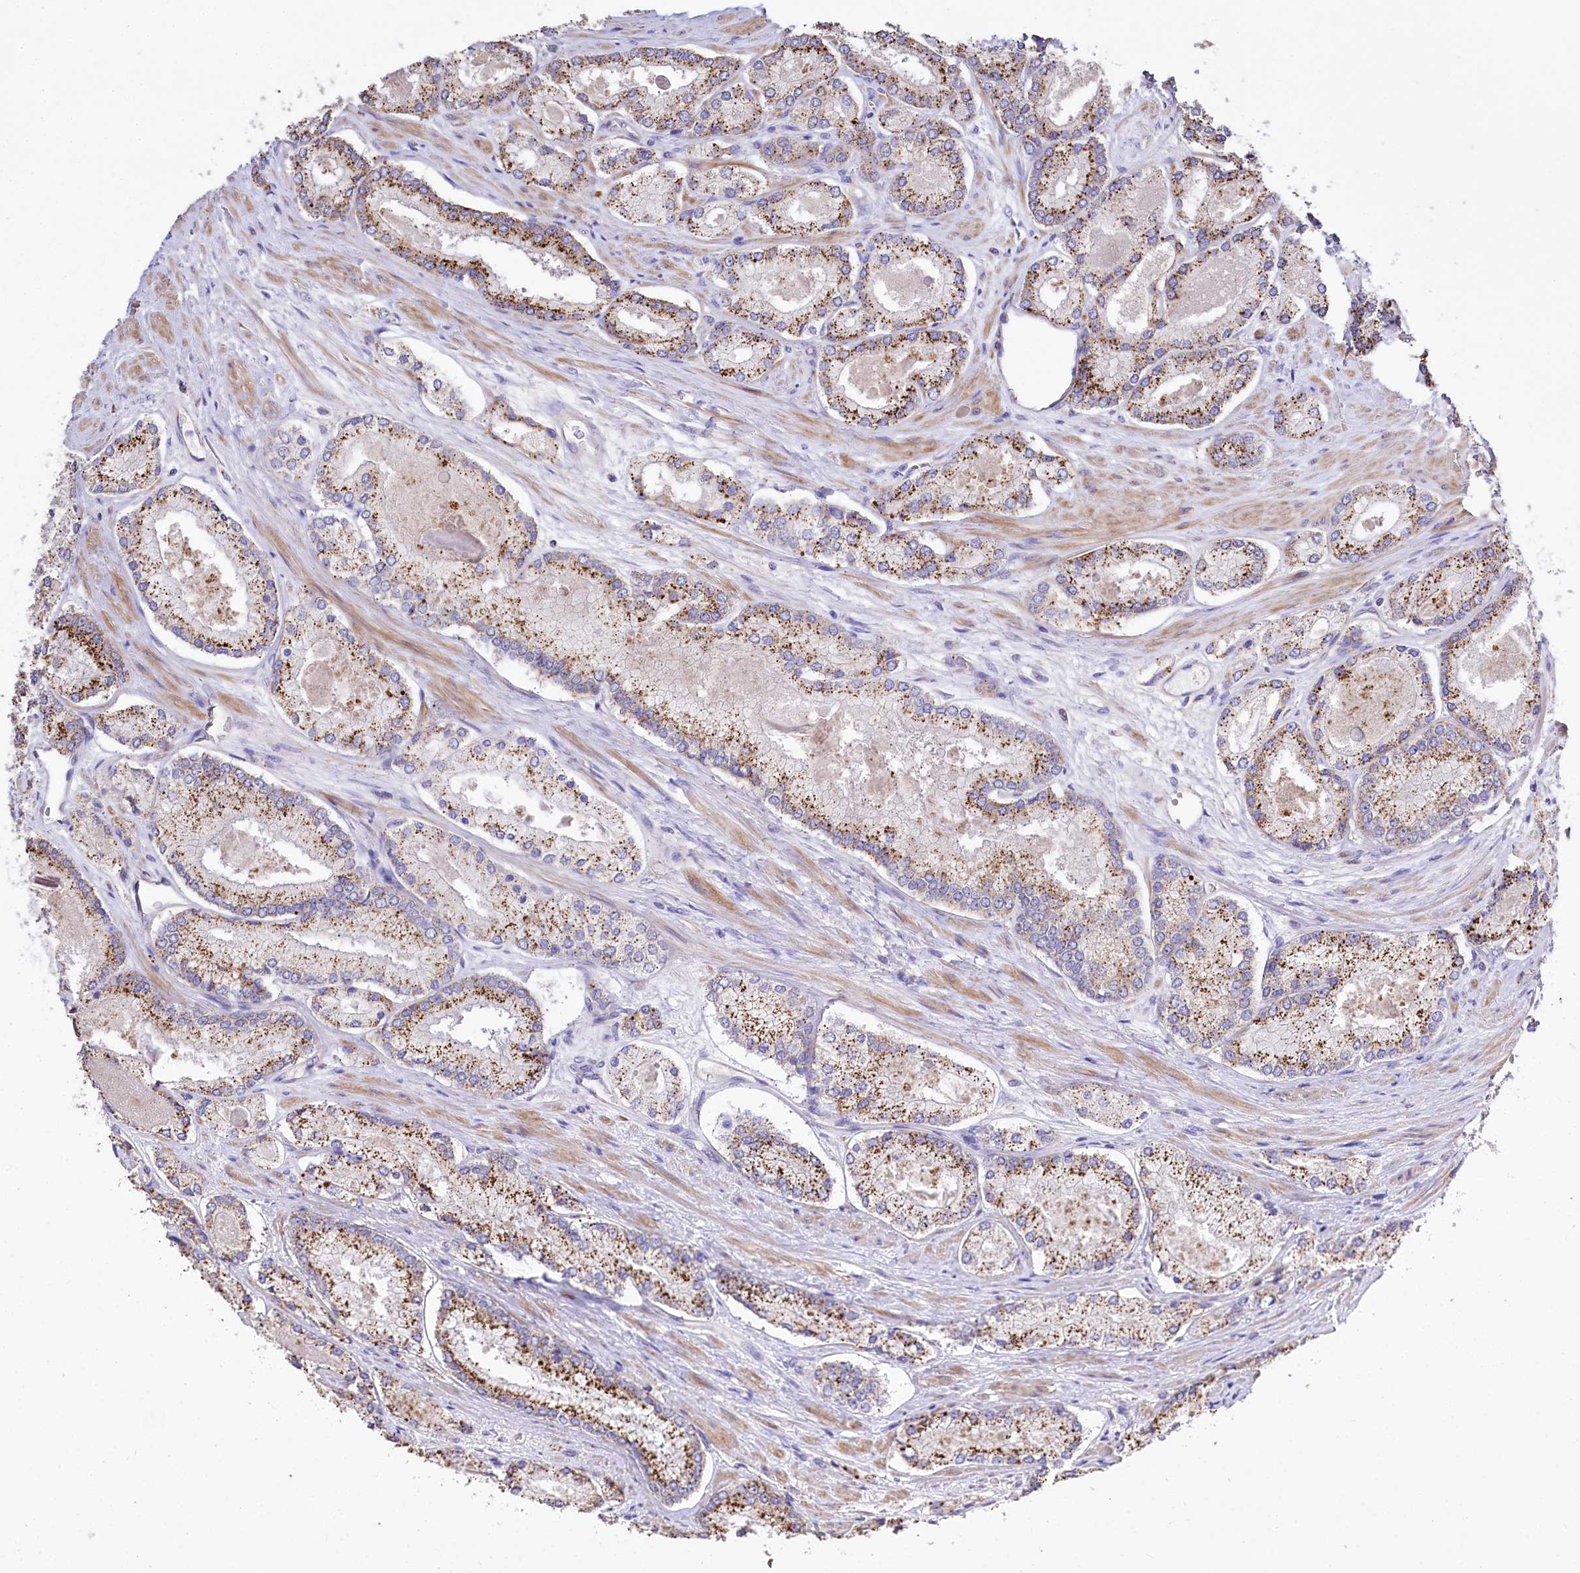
{"staining": {"intensity": "weak", "quantity": ">75%", "location": "cytoplasmic/membranous"}, "tissue": "prostate cancer", "cell_type": "Tumor cells", "image_type": "cancer", "snomed": [{"axis": "morphology", "description": "Adenocarcinoma, Low grade"}, {"axis": "topography", "description": "Prostate"}], "caption": "Protein expression analysis of human prostate cancer reveals weak cytoplasmic/membranous staining in approximately >75% of tumor cells. (DAB = brown stain, brightfield microscopy at high magnification).", "gene": "PTER", "patient": {"sex": "male", "age": 74}}